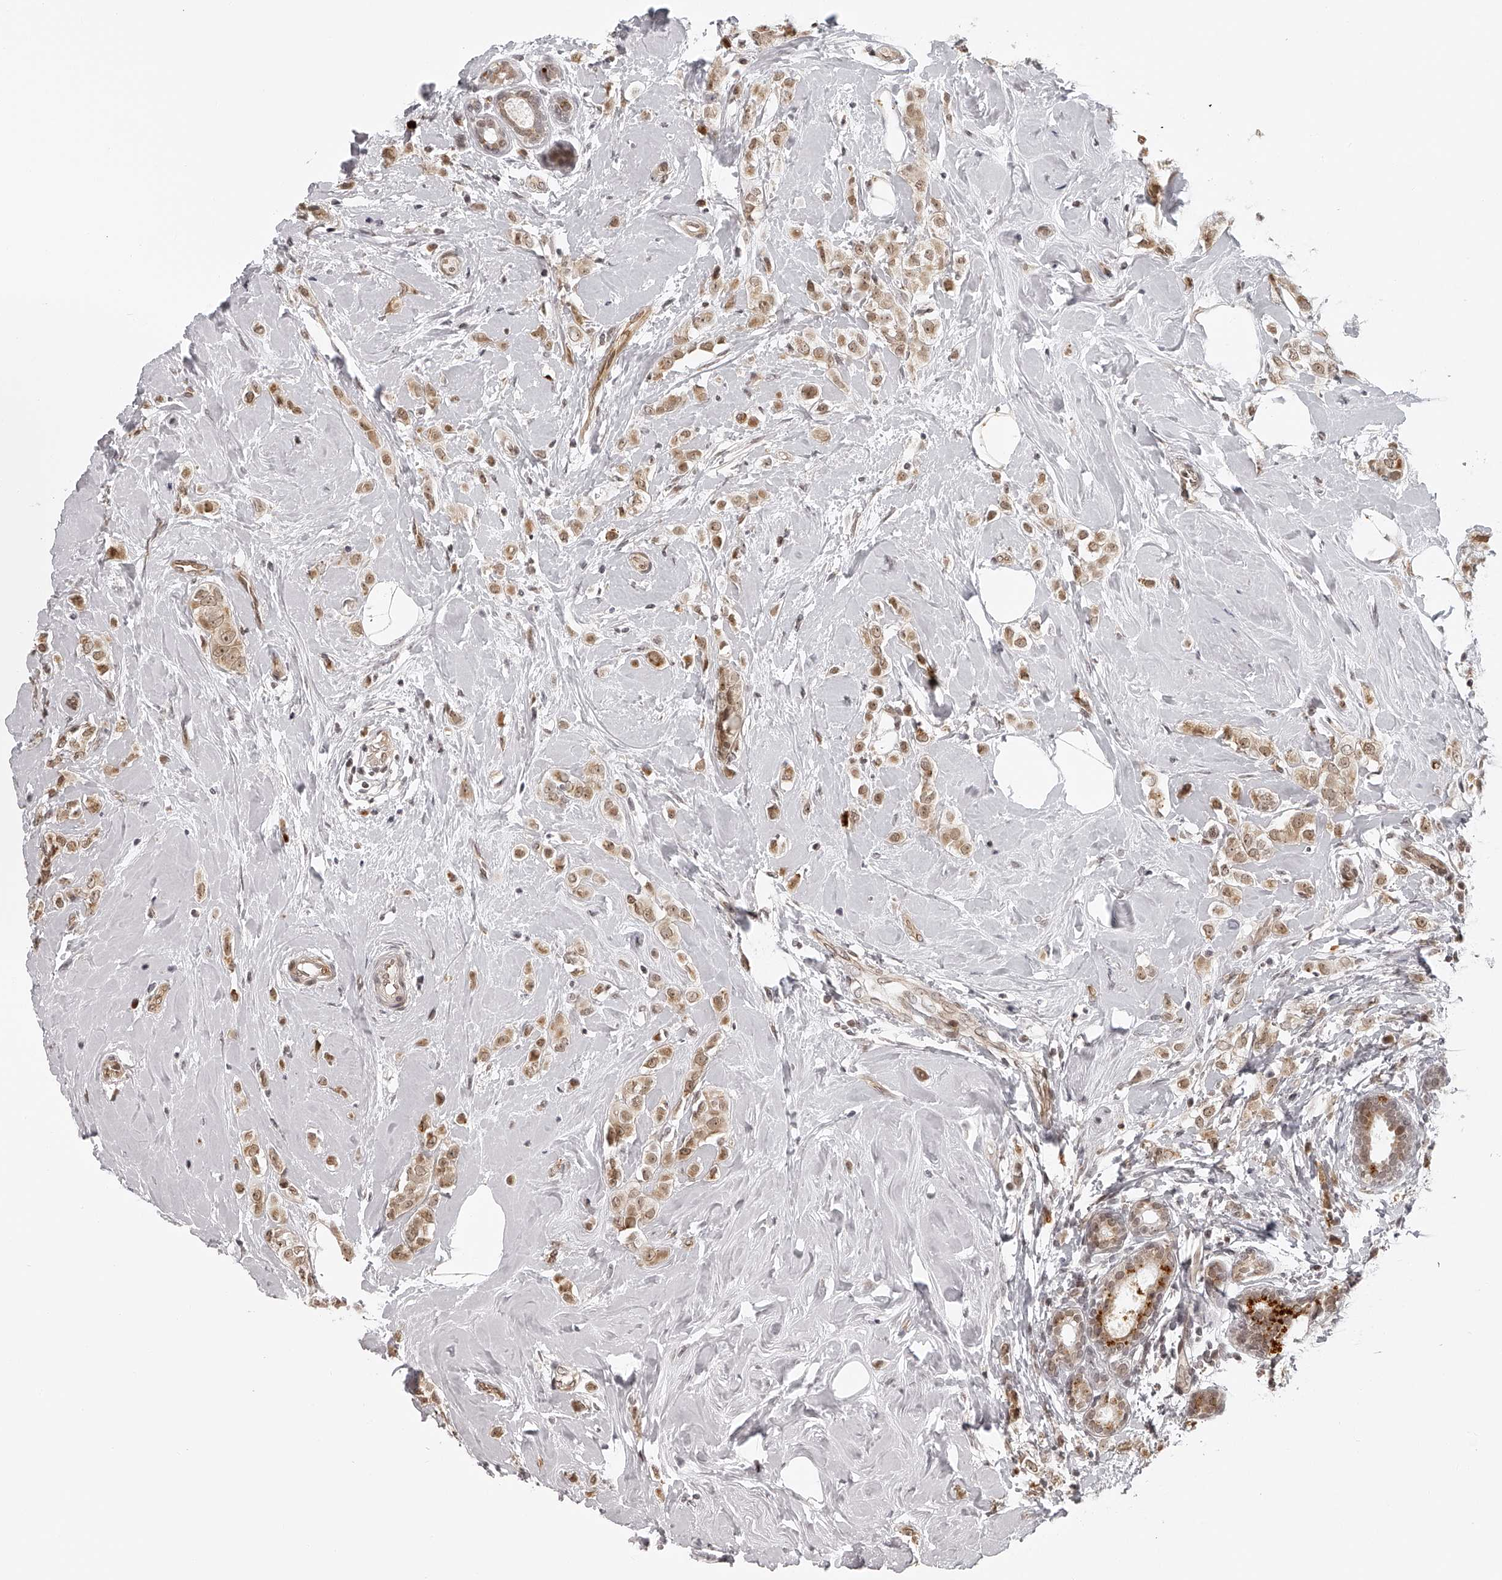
{"staining": {"intensity": "moderate", "quantity": ">75%", "location": "cytoplasmic/membranous,nuclear"}, "tissue": "breast cancer", "cell_type": "Tumor cells", "image_type": "cancer", "snomed": [{"axis": "morphology", "description": "Lobular carcinoma"}, {"axis": "topography", "description": "Breast"}], "caption": "This is a histology image of immunohistochemistry (IHC) staining of lobular carcinoma (breast), which shows moderate expression in the cytoplasmic/membranous and nuclear of tumor cells.", "gene": "ODF2L", "patient": {"sex": "female", "age": 47}}